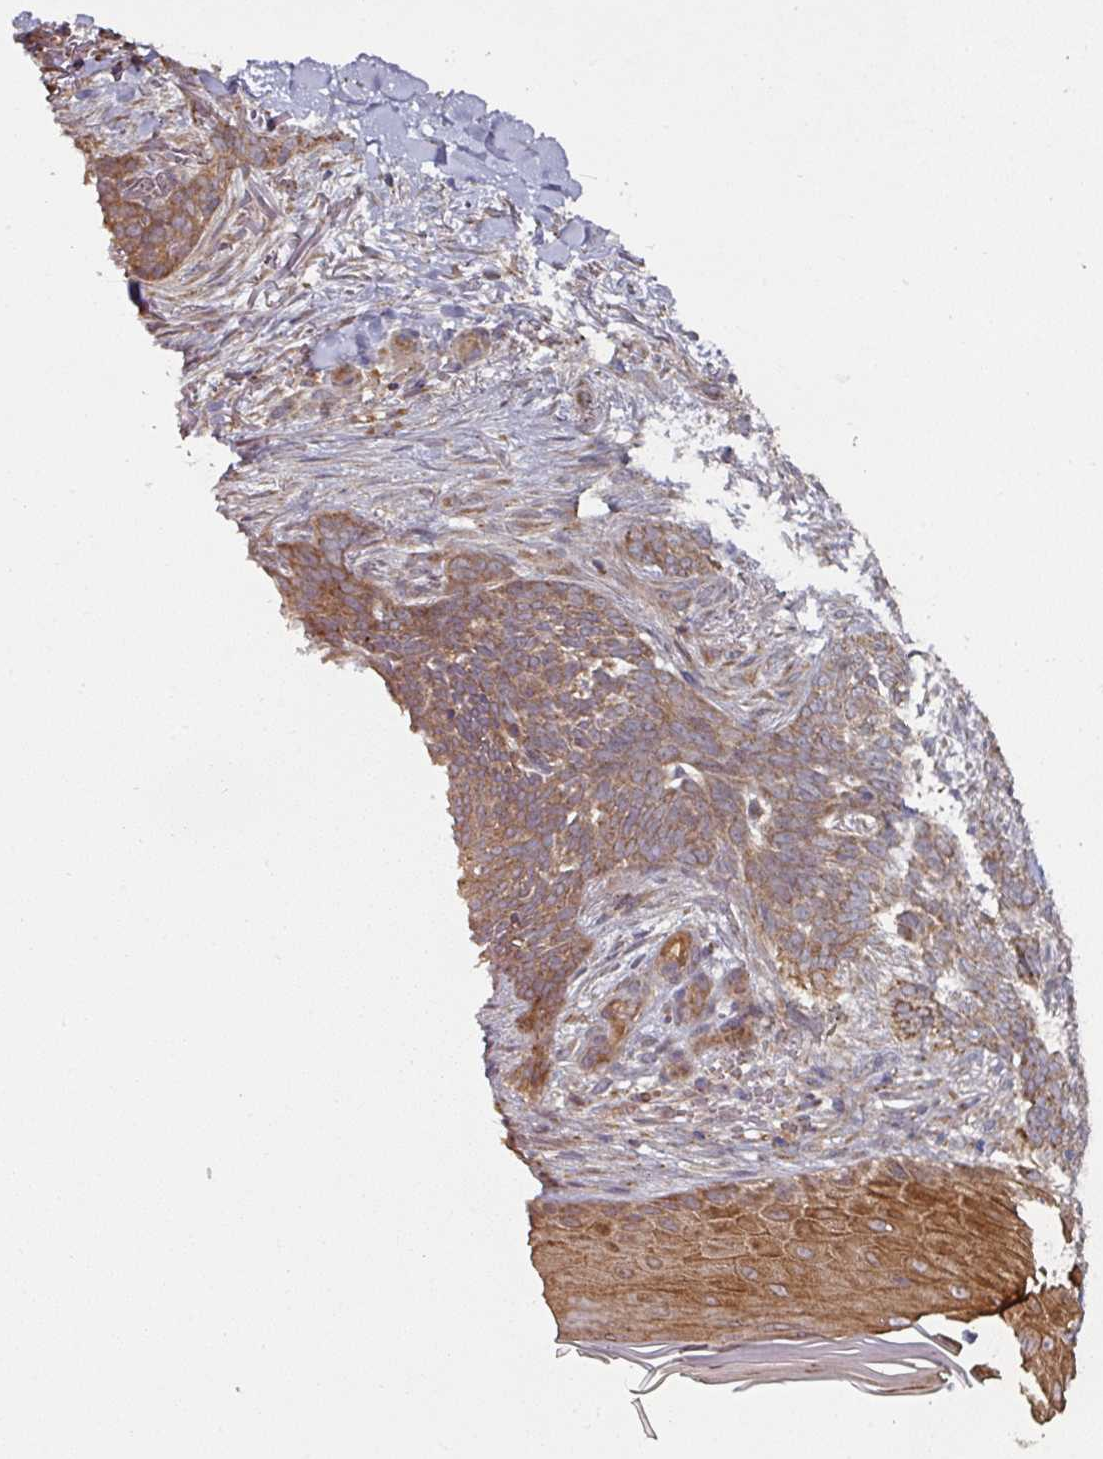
{"staining": {"intensity": "moderate", "quantity": ">75%", "location": "cytoplasmic/membranous"}, "tissue": "skin cancer", "cell_type": "Tumor cells", "image_type": "cancer", "snomed": [{"axis": "morphology", "description": "Normal tissue, NOS"}, {"axis": "morphology", "description": "Basal cell carcinoma"}, {"axis": "topography", "description": "Skin"}], "caption": "IHC image of neoplastic tissue: human skin basal cell carcinoma stained using immunohistochemistry shows medium levels of moderate protein expression localized specifically in the cytoplasmic/membranous of tumor cells, appearing as a cytoplasmic/membranous brown color.", "gene": "DNAJC7", "patient": {"sex": "female", "age": 67}}